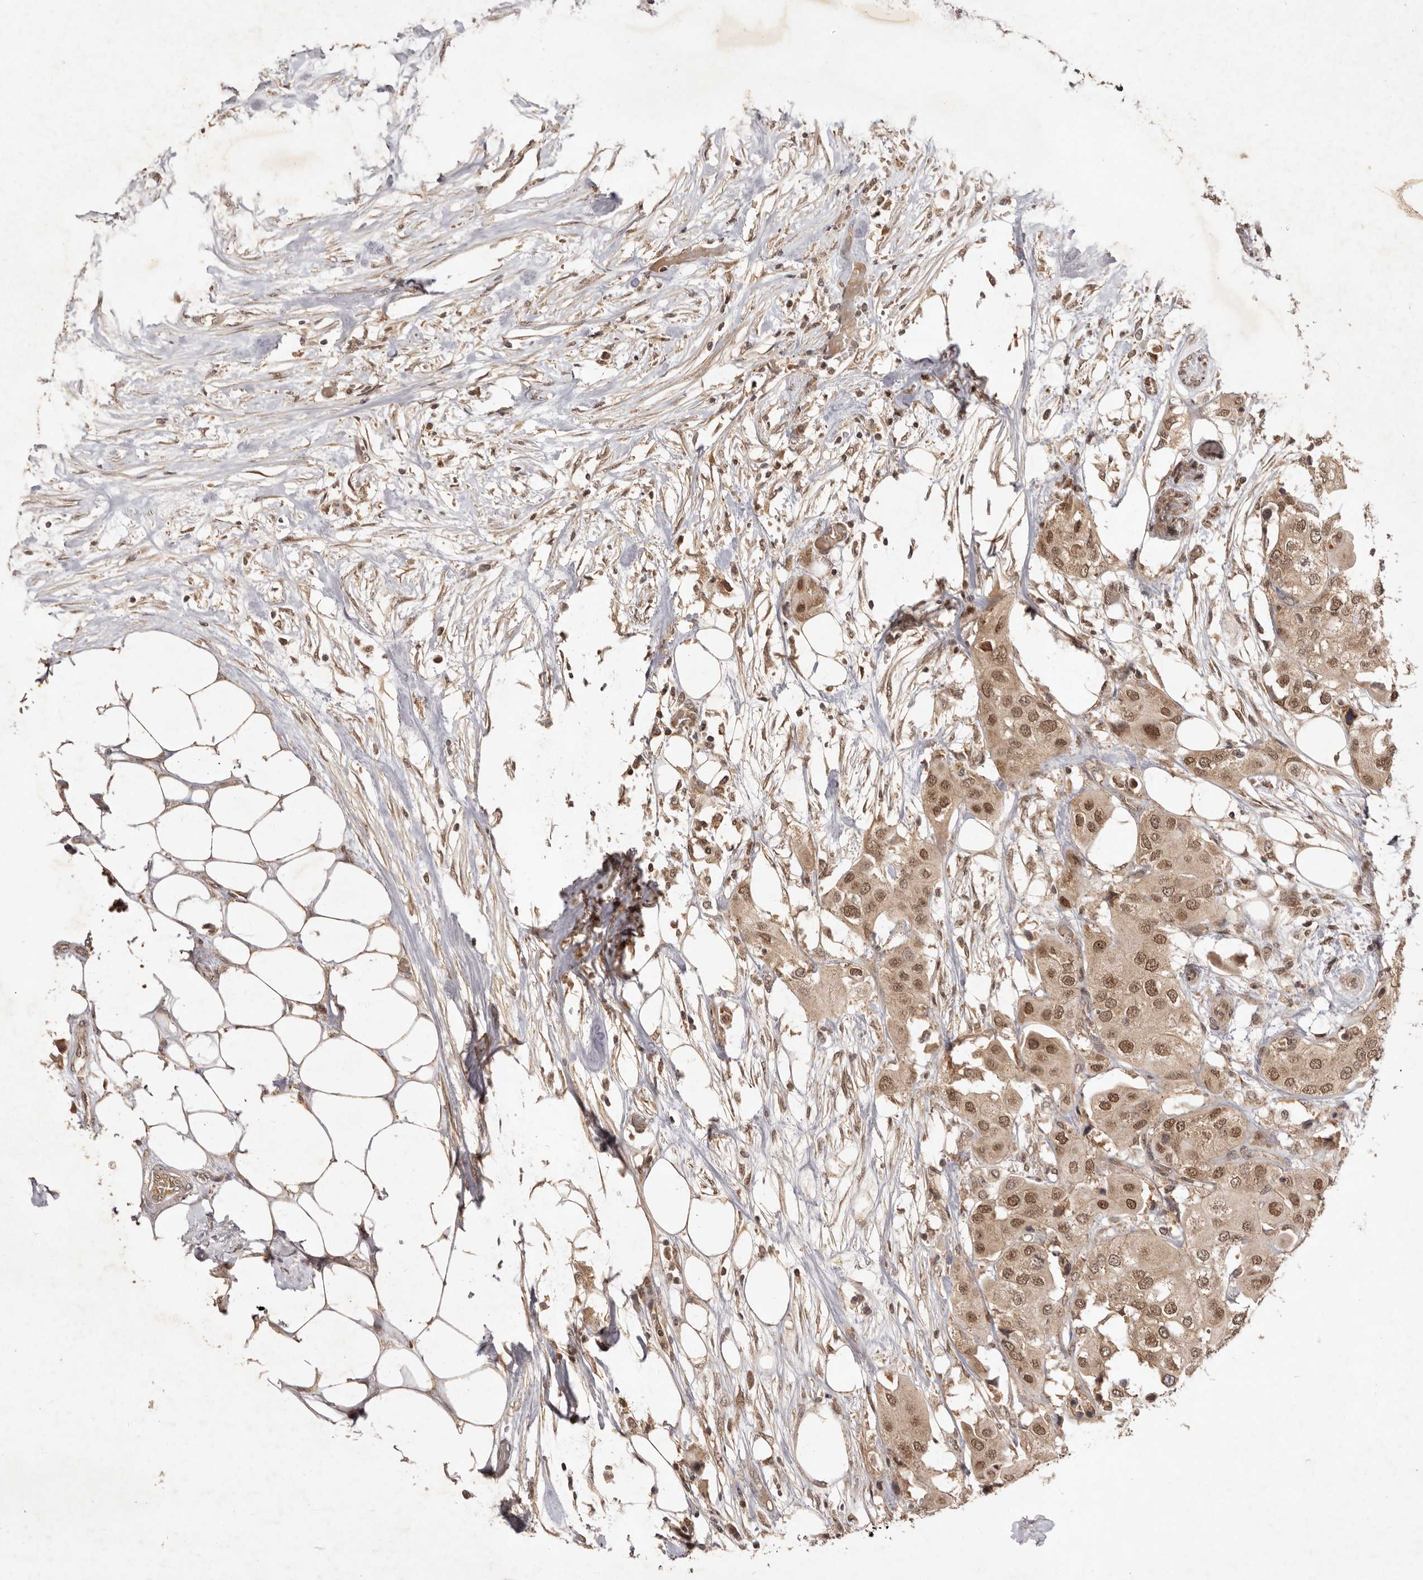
{"staining": {"intensity": "moderate", "quantity": ">75%", "location": "cytoplasmic/membranous,nuclear"}, "tissue": "urothelial cancer", "cell_type": "Tumor cells", "image_type": "cancer", "snomed": [{"axis": "morphology", "description": "Urothelial carcinoma, High grade"}, {"axis": "topography", "description": "Urinary bladder"}], "caption": "The micrograph displays a brown stain indicating the presence of a protein in the cytoplasmic/membranous and nuclear of tumor cells in high-grade urothelial carcinoma.", "gene": "TARS2", "patient": {"sex": "male", "age": 64}}